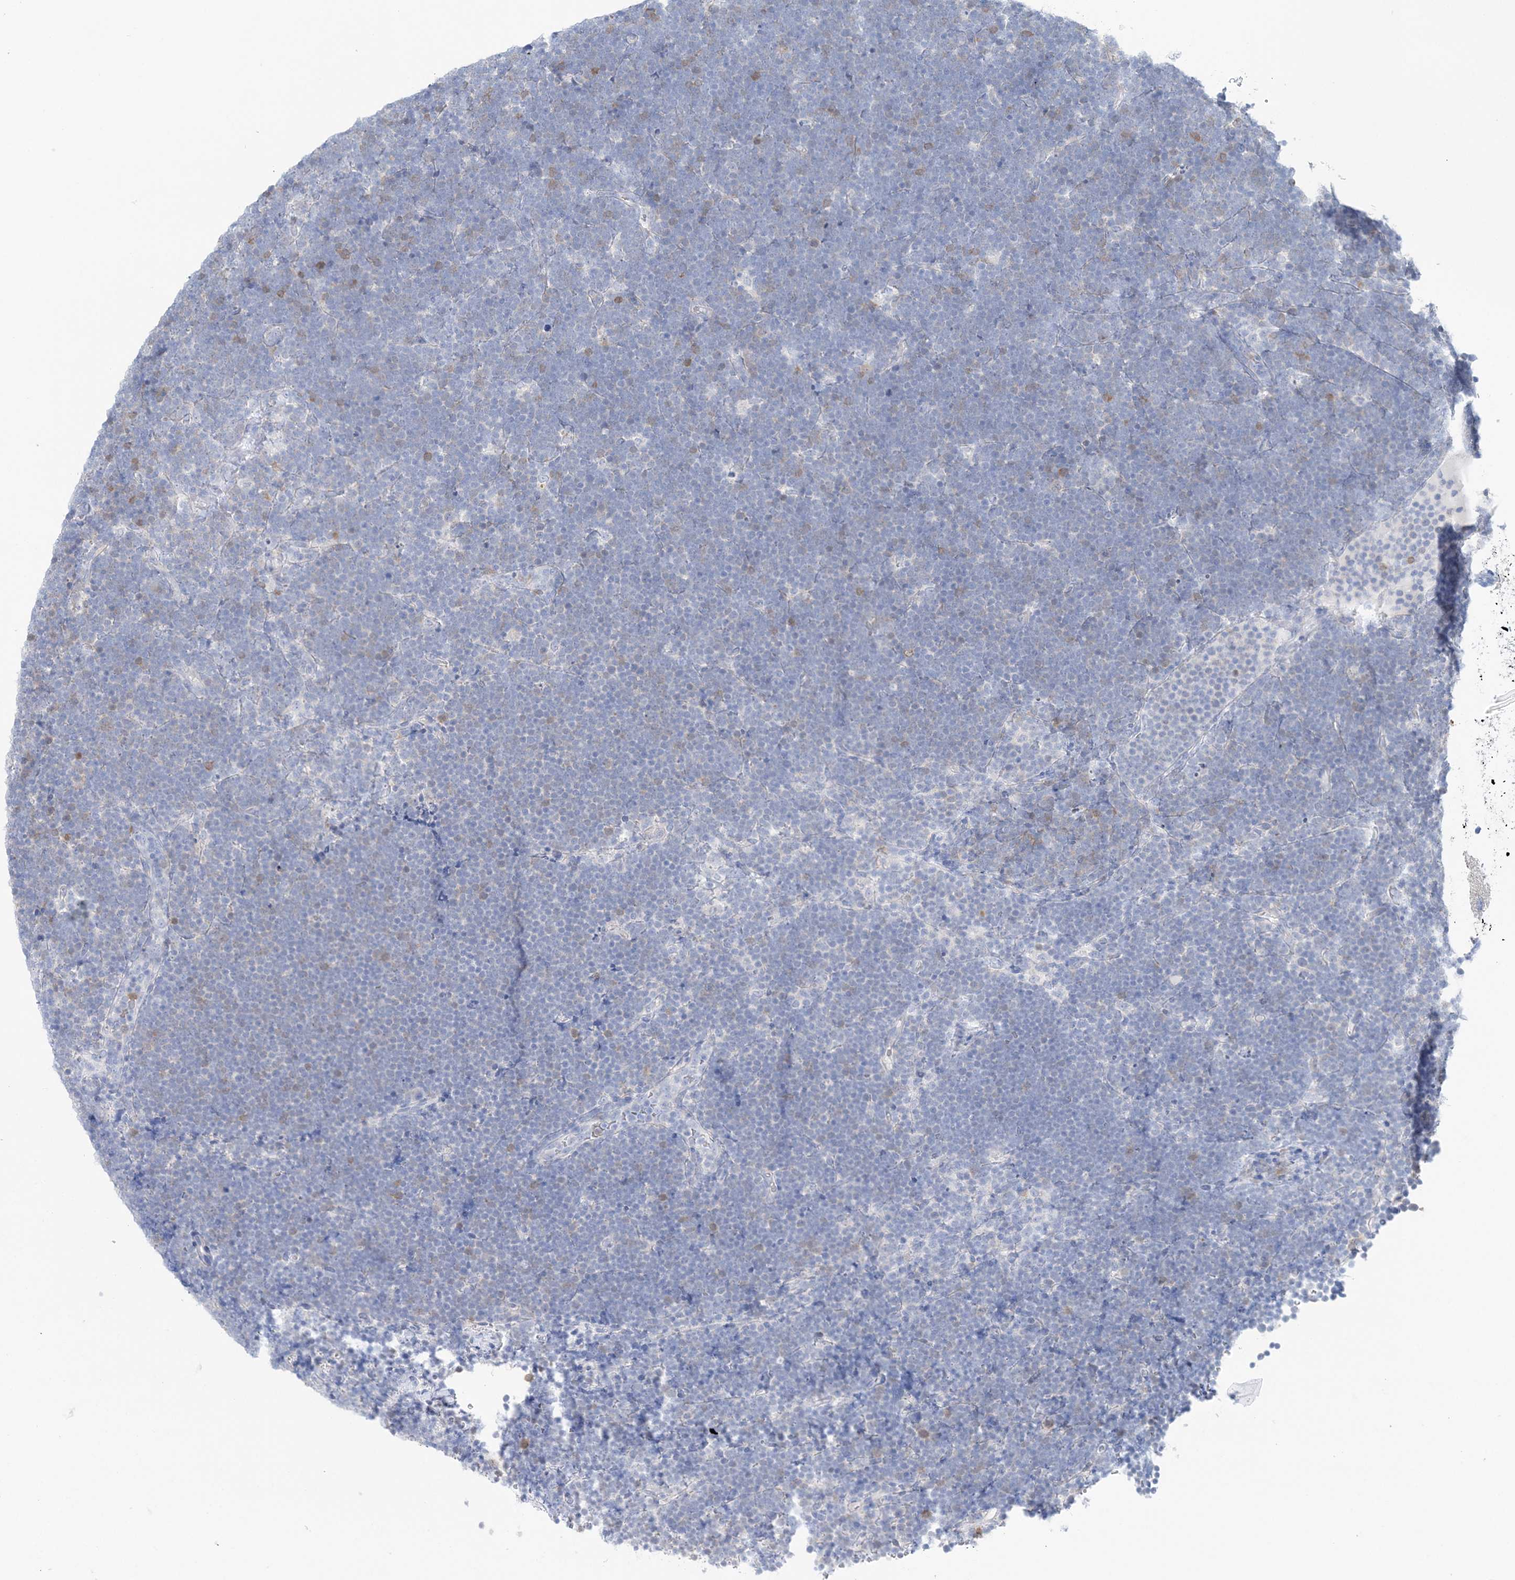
{"staining": {"intensity": "negative", "quantity": "none", "location": "none"}, "tissue": "lymphoma", "cell_type": "Tumor cells", "image_type": "cancer", "snomed": [{"axis": "morphology", "description": "Malignant lymphoma, non-Hodgkin's type, High grade"}, {"axis": "topography", "description": "Lymph node"}], "caption": "High power microscopy image of an IHC photomicrograph of high-grade malignant lymphoma, non-Hodgkin's type, revealing no significant expression in tumor cells.", "gene": "HMGCS1", "patient": {"sex": "male", "age": 13}}